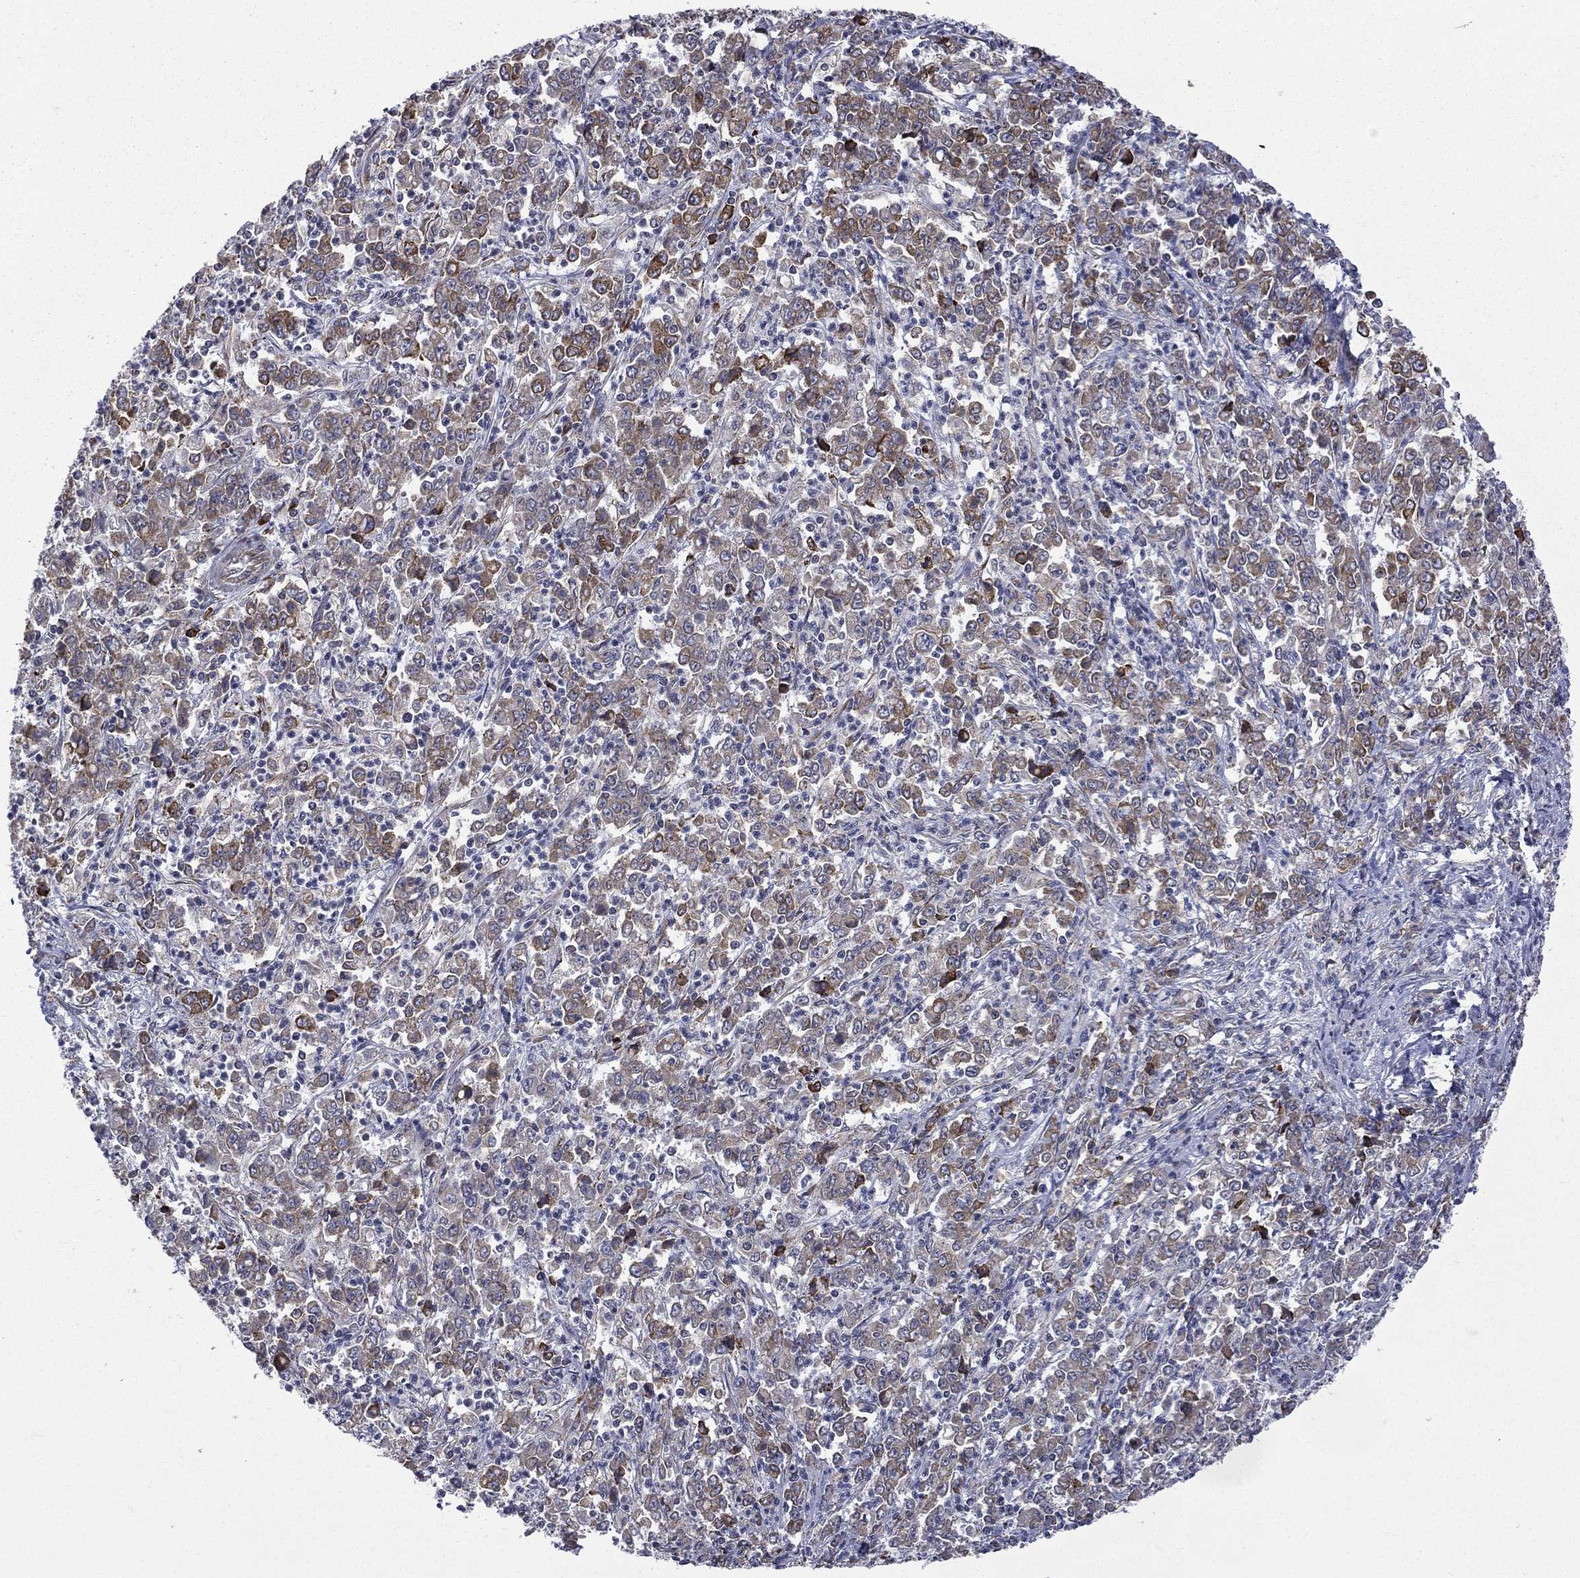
{"staining": {"intensity": "moderate", "quantity": ">75%", "location": "cytoplasmic/membranous"}, "tissue": "stomach cancer", "cell_type": "Tumor cells", "image_type": "cancer", "snomed": [{"axis": "morphology", "description": "Adenocarcinoma, NOS"}, {"axis": "topography", "description": "Stomach, lower"}], "caption": "Human stomach adenocarcinoma stained with a brown dye shows moderate cytoplasmic/membranous positive expression in approximately >75% of tumor cells.", "gene": "C20orf96", "patient": {"sex": "female", "age": 71}}